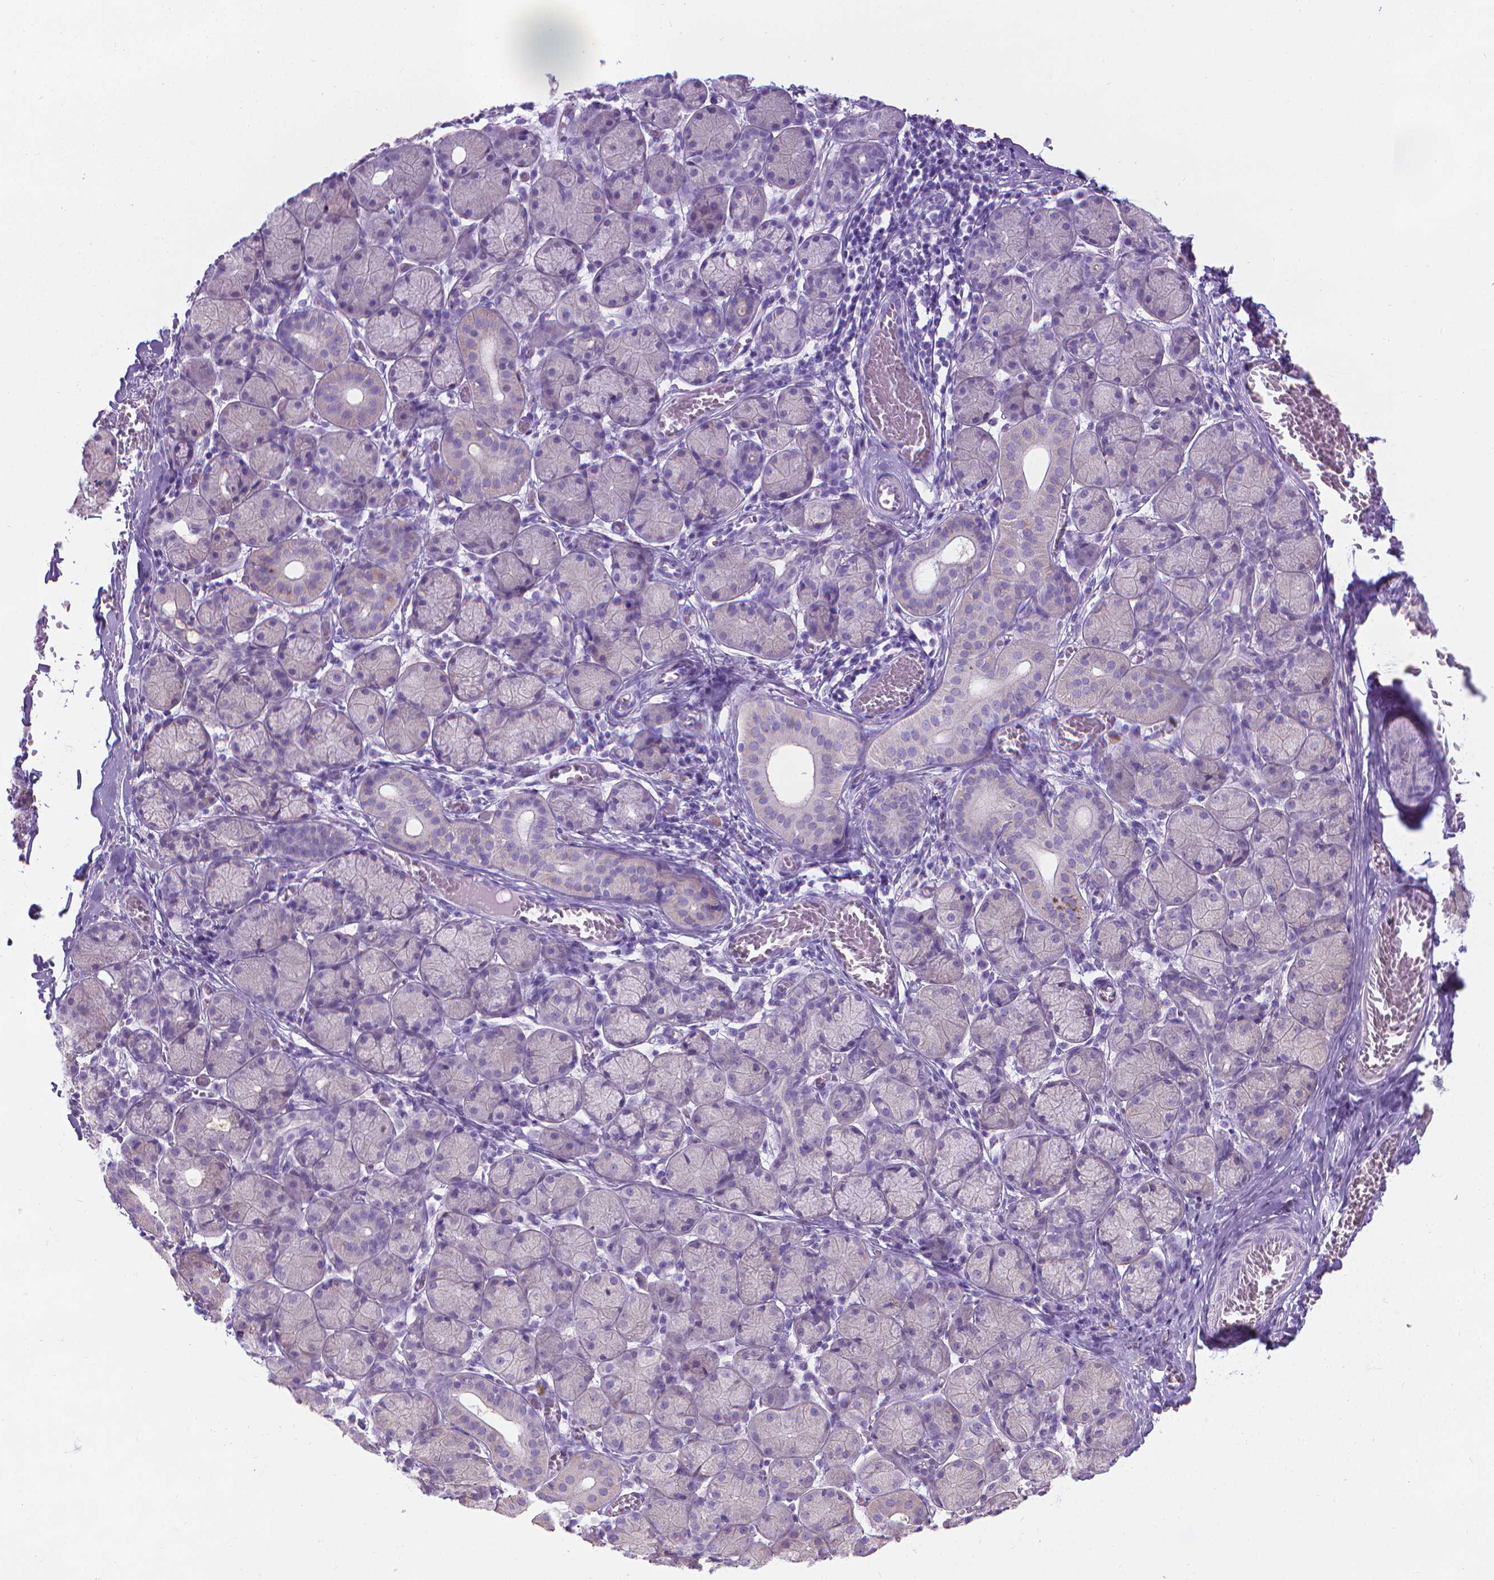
{"staining": {"intensity": "negative", "quantity": "none", "location": "none"}, "tissue": "salivary gland", "cell_type": "Glandular cells", "image_type": "normal", "snomed": [{"axis": "morphology", "description": "Normal tissue, NOS"}, {"axis": "topography", "description": "Salivary gland"}, {"axis": "topography", "description": "Peripheral nerve tissue"}], "caption": "High magnification brightfield microscopy of unremarkable salivary gland stained with DAB (3,3'-diaminobenzidine) (brown) and counterstained with hematoxylin (blue): glandular cells show no significant positivity. Brightfield microscopy of immunohistochemistry stained with DAB (3,3'-diaminobenzidine) (brown) and hematoxylin (blue), captured at high magnification.", "gene": "SPAG6", "patient": {"sex": "female", "age": 24}}